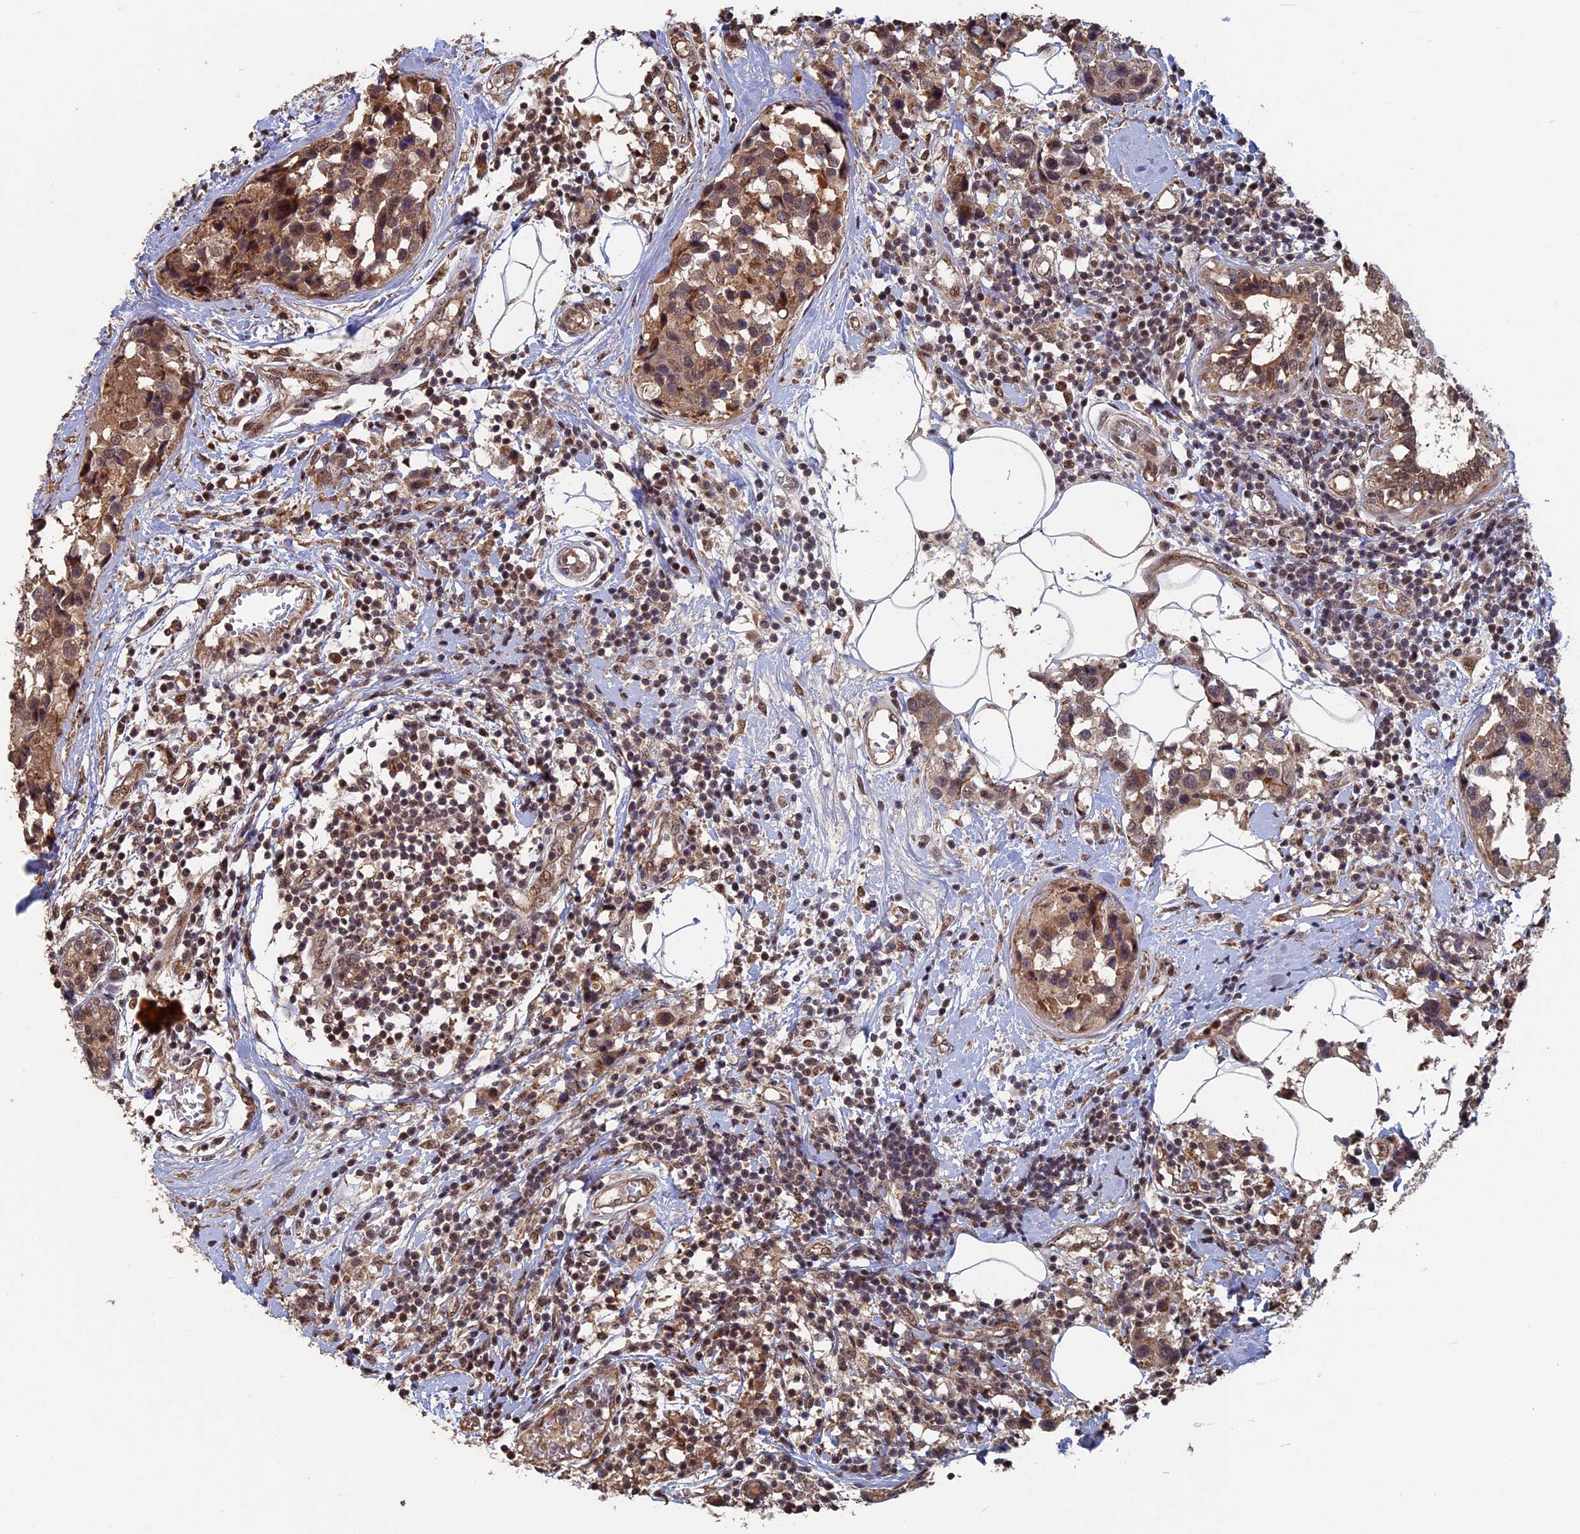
{"staining": {"intensity": "moderate", "quantity": ">75%", "location": "cytoplasmic/membranous"}, "tissue": "breast cancer", "cell_type": "Tumor cells", "image_type": "cancer", "snomed": [{"axis": "morphology", "description": "Lobular carcinoma"}, {"axis": "topography", "description": "Breast"}], "caption": "A brown stain highlights moderate cytoplasmic/membranous staining of a protein in human breast lobular carcinoma tumor cells. The staining is performed using DAB brown chromogen to label protein expression. The nuclei are counter-stained blue using hematoxylin.", "gene": "KIAA1328", "patient": {"sex": "female", "age": 59}}